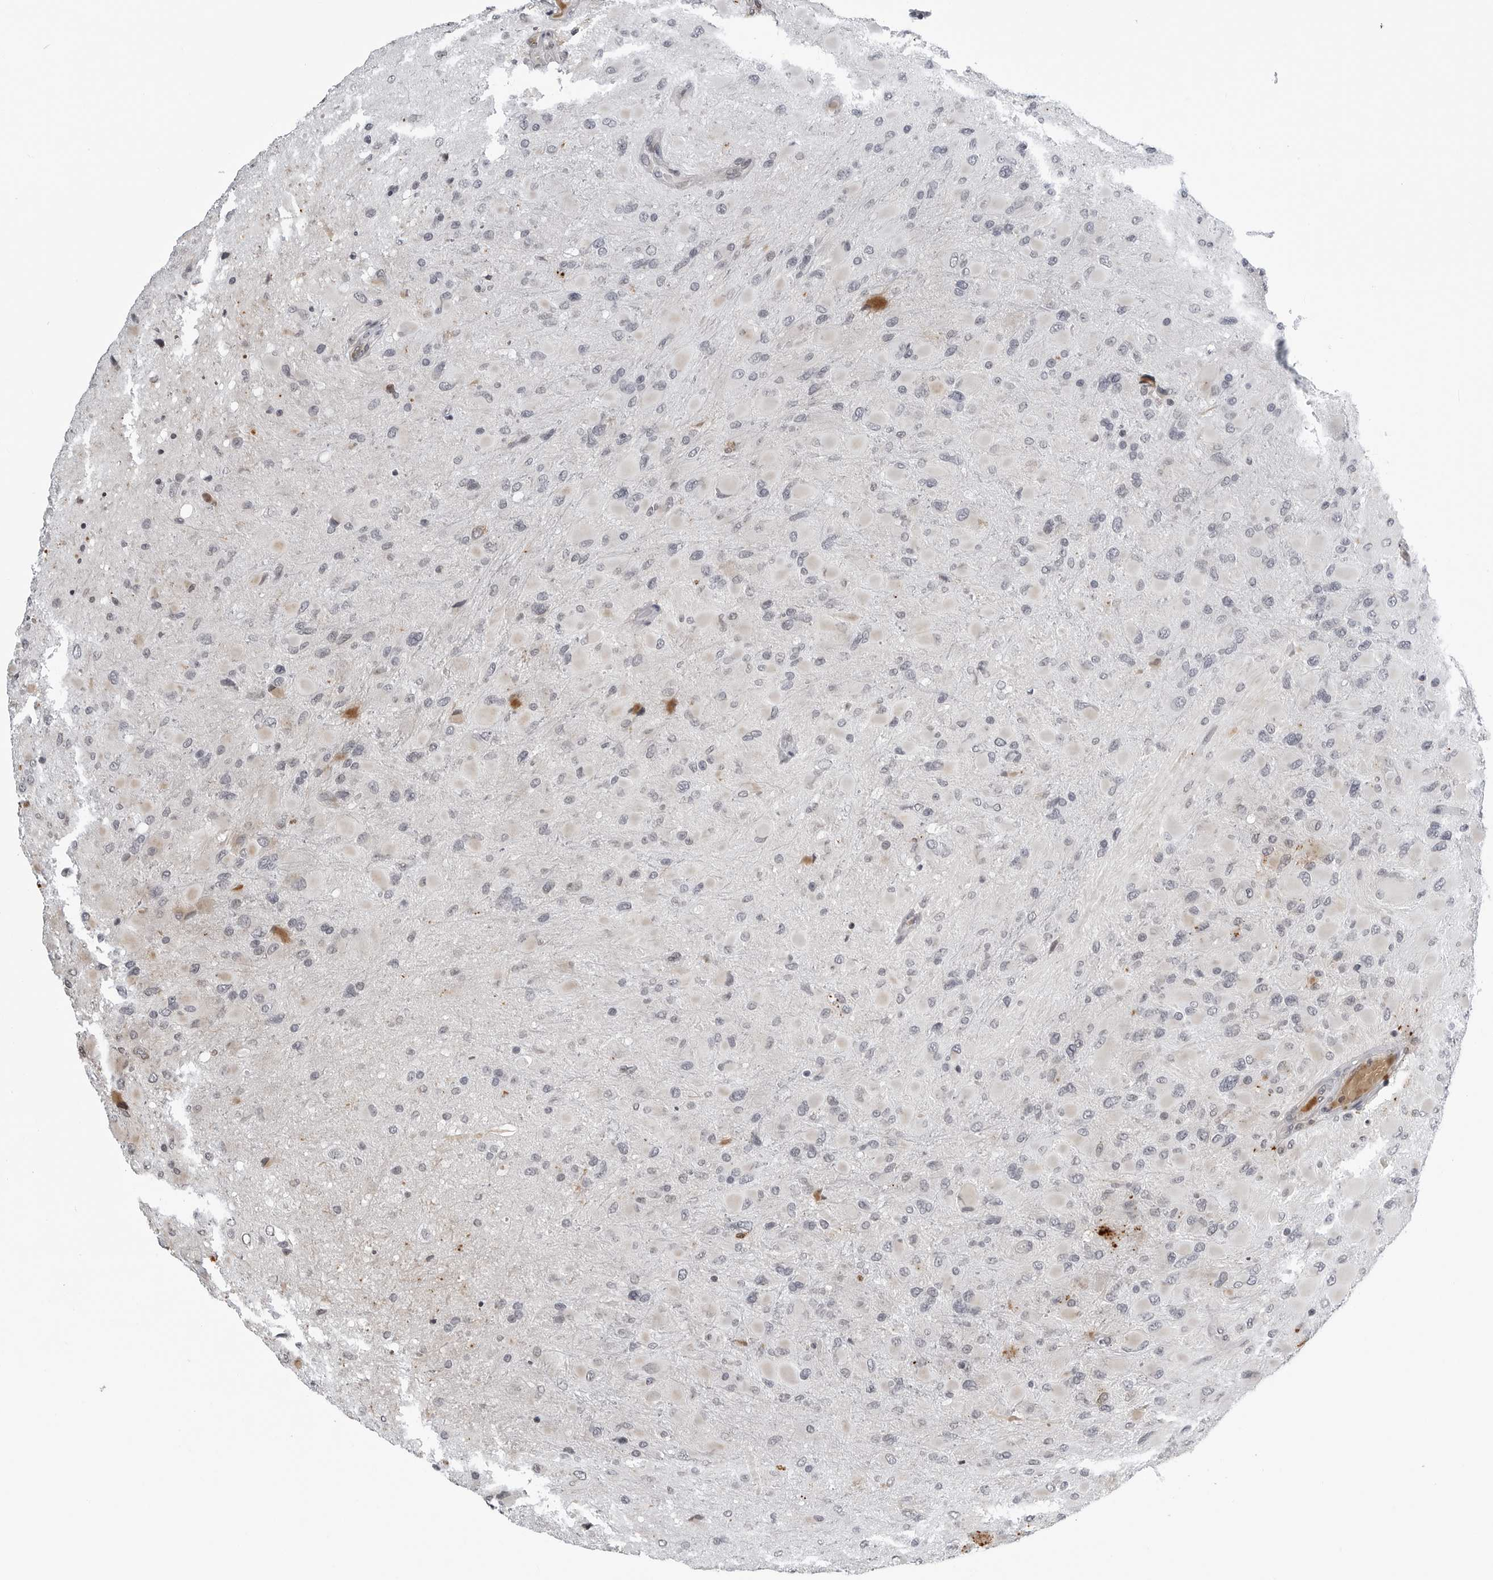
{"staining": {"intensity": "negative", "quantity": "none", "location": "none"}, "tissue": "glioma", "cell_type": "Tumor cells", "image_type": "cancer", "snomed": [{"axis": "morphology", "description": "Glioma, malignant, High grade"}, {"axis": "topography", "description": "Cerebral cortex"}], "caption": "Tumor cells show no significant positivity in high-grade glioma (malignant).", "gene": "CXCR5", "patient": {"sex": "female", "age": 36}}